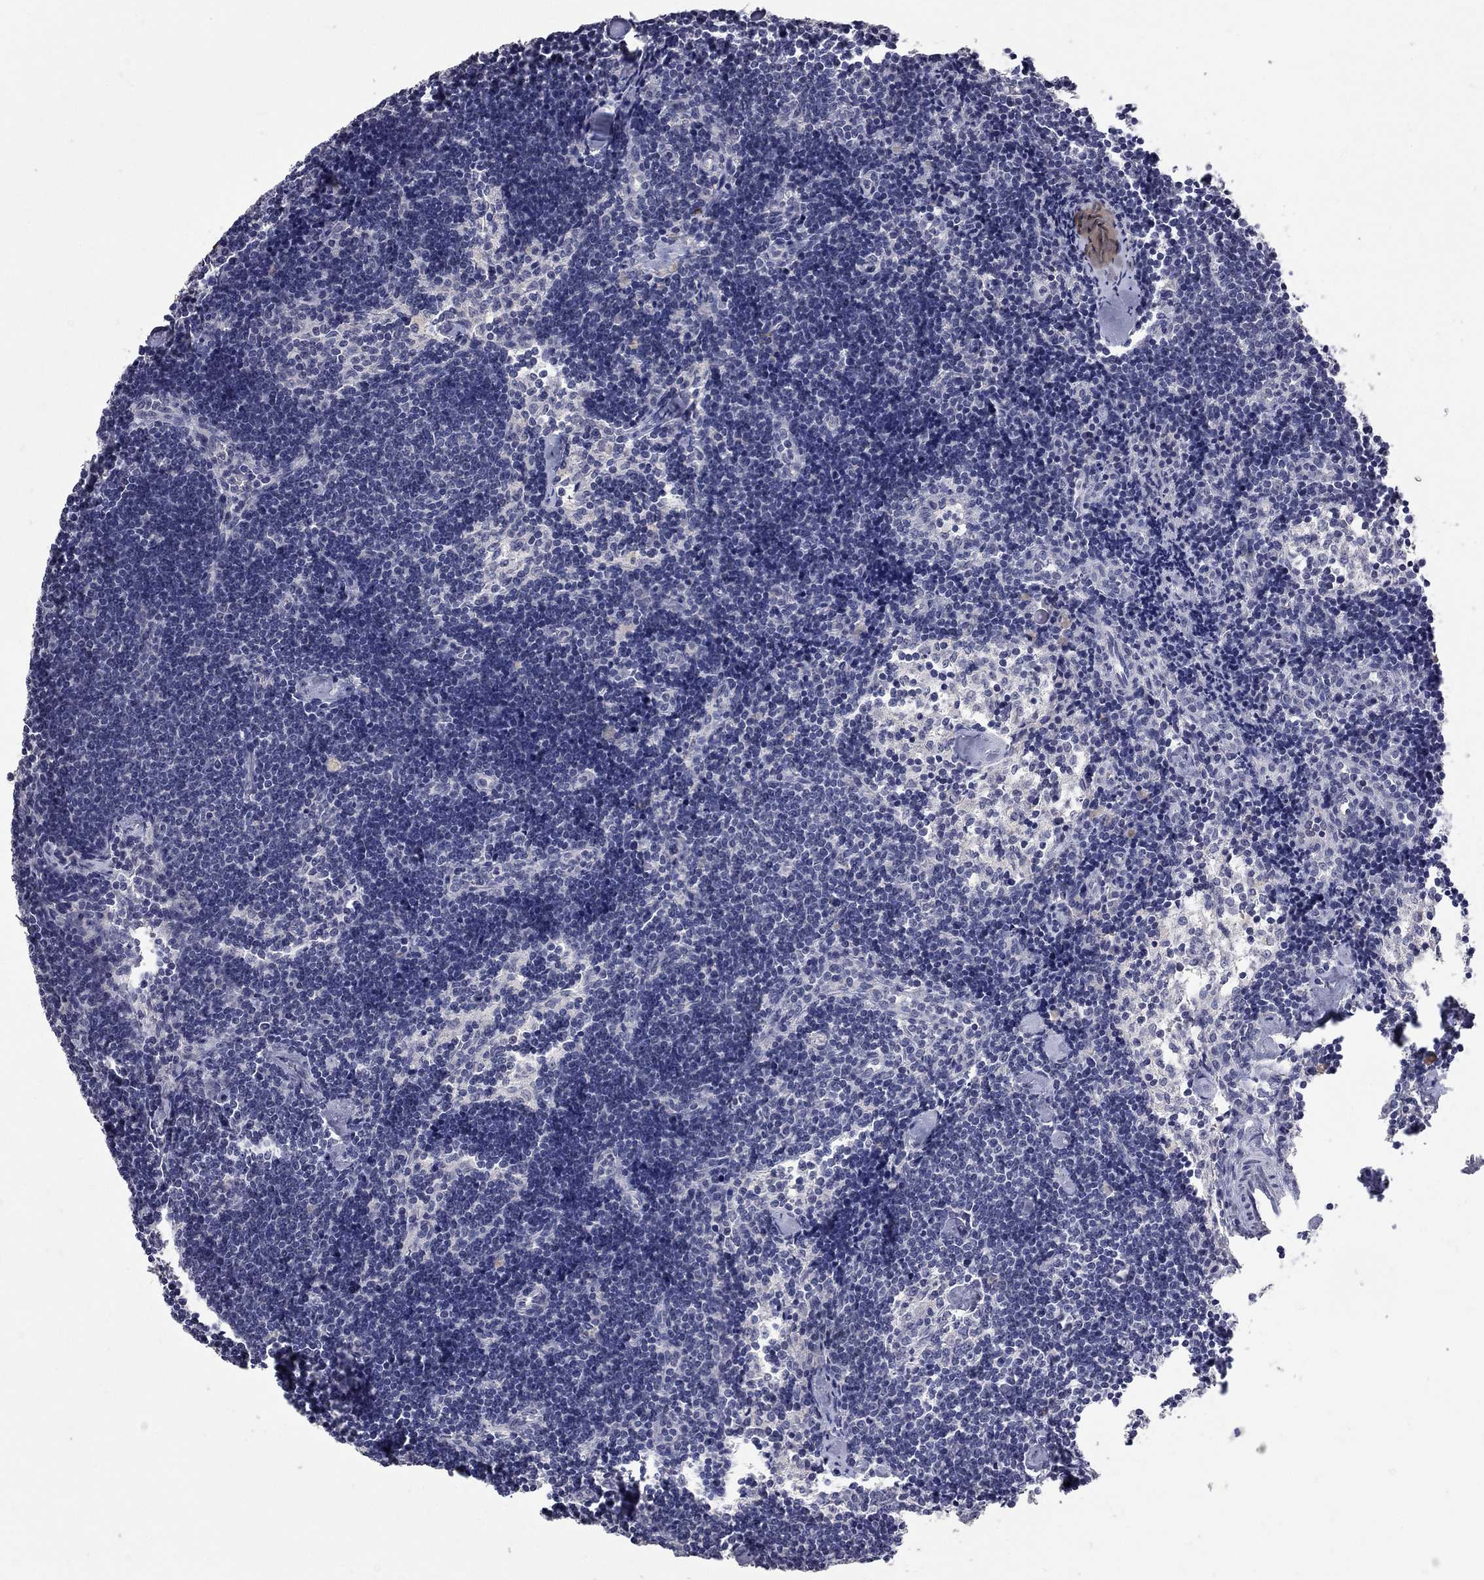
{"staining": {"intensity": "negative", "quantity": "none", "location": "none"}, "tissue": "lymph node", "cell_type": "Germinal center cells", "image_type": "normal", "snomed": [{"axis": "morphology", "description": "Normal tissue, NOS"}, {"axis": "topography", "description": "Lymph node"}], "caption": "The immunohistochemistry (IHC) image has no significant expression in germinal center cells of lymph node.", "gene": "NOS2", "patient": {"sex": "female", "age": 42}}